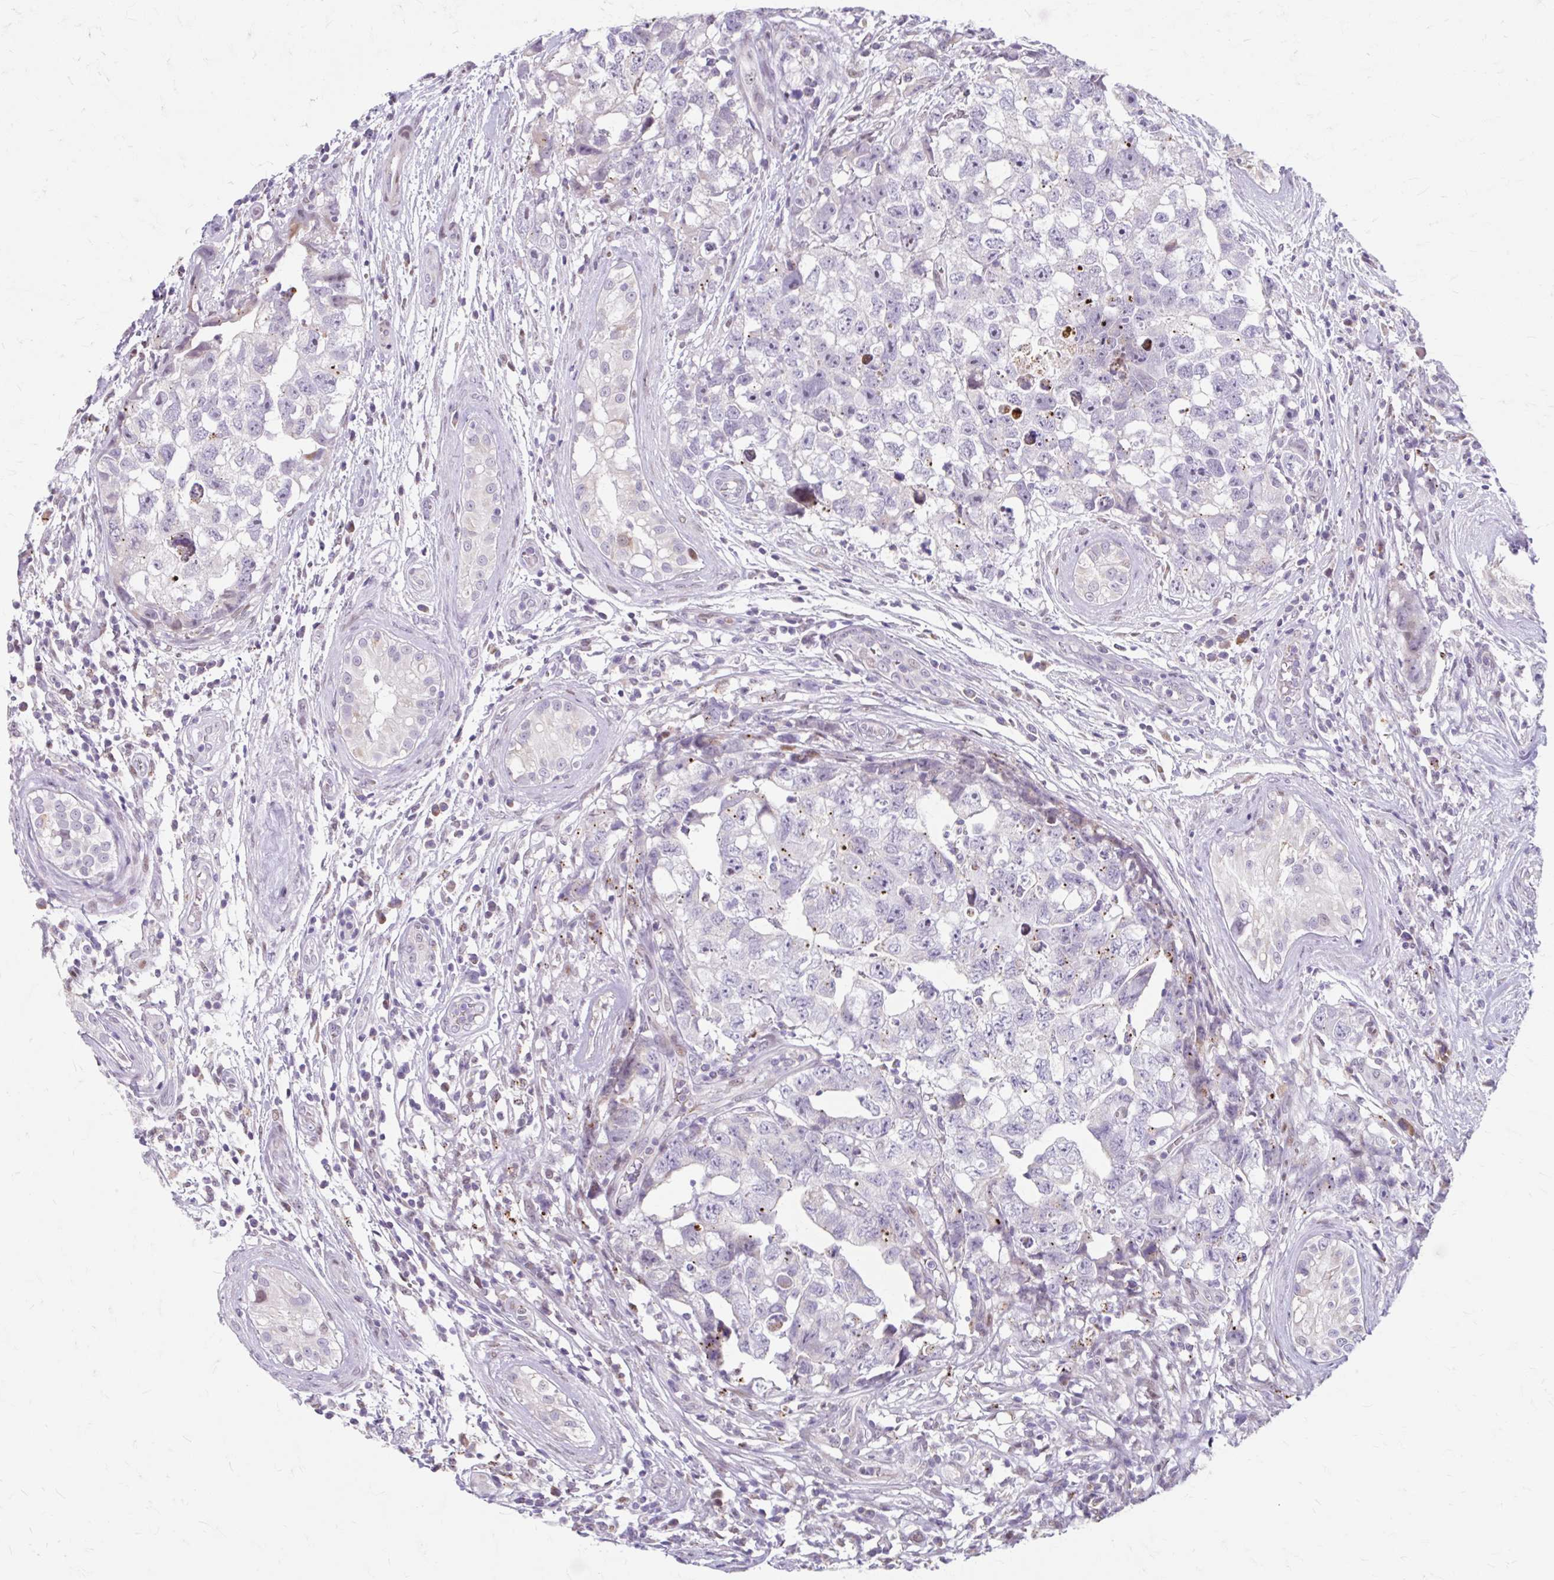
{"staining": {"intensity": "negative", "quantity": "none", "location": "none"}, "tissue": "testis cancer", "cell_type": "Tumor cells", "image_type": "cancer", "snomed": [{"axis": "morphology", "description": "Carcinoma, Embryonal, NOS"}, {"axis": "topography", "description": "Testis"}], "caption": "An image of testis embryonal carcinoma stained for a protein shows no brown staining in tumor cells.", "gene": "BEAN1", "patient": {"sex": "male", "age": 22}}